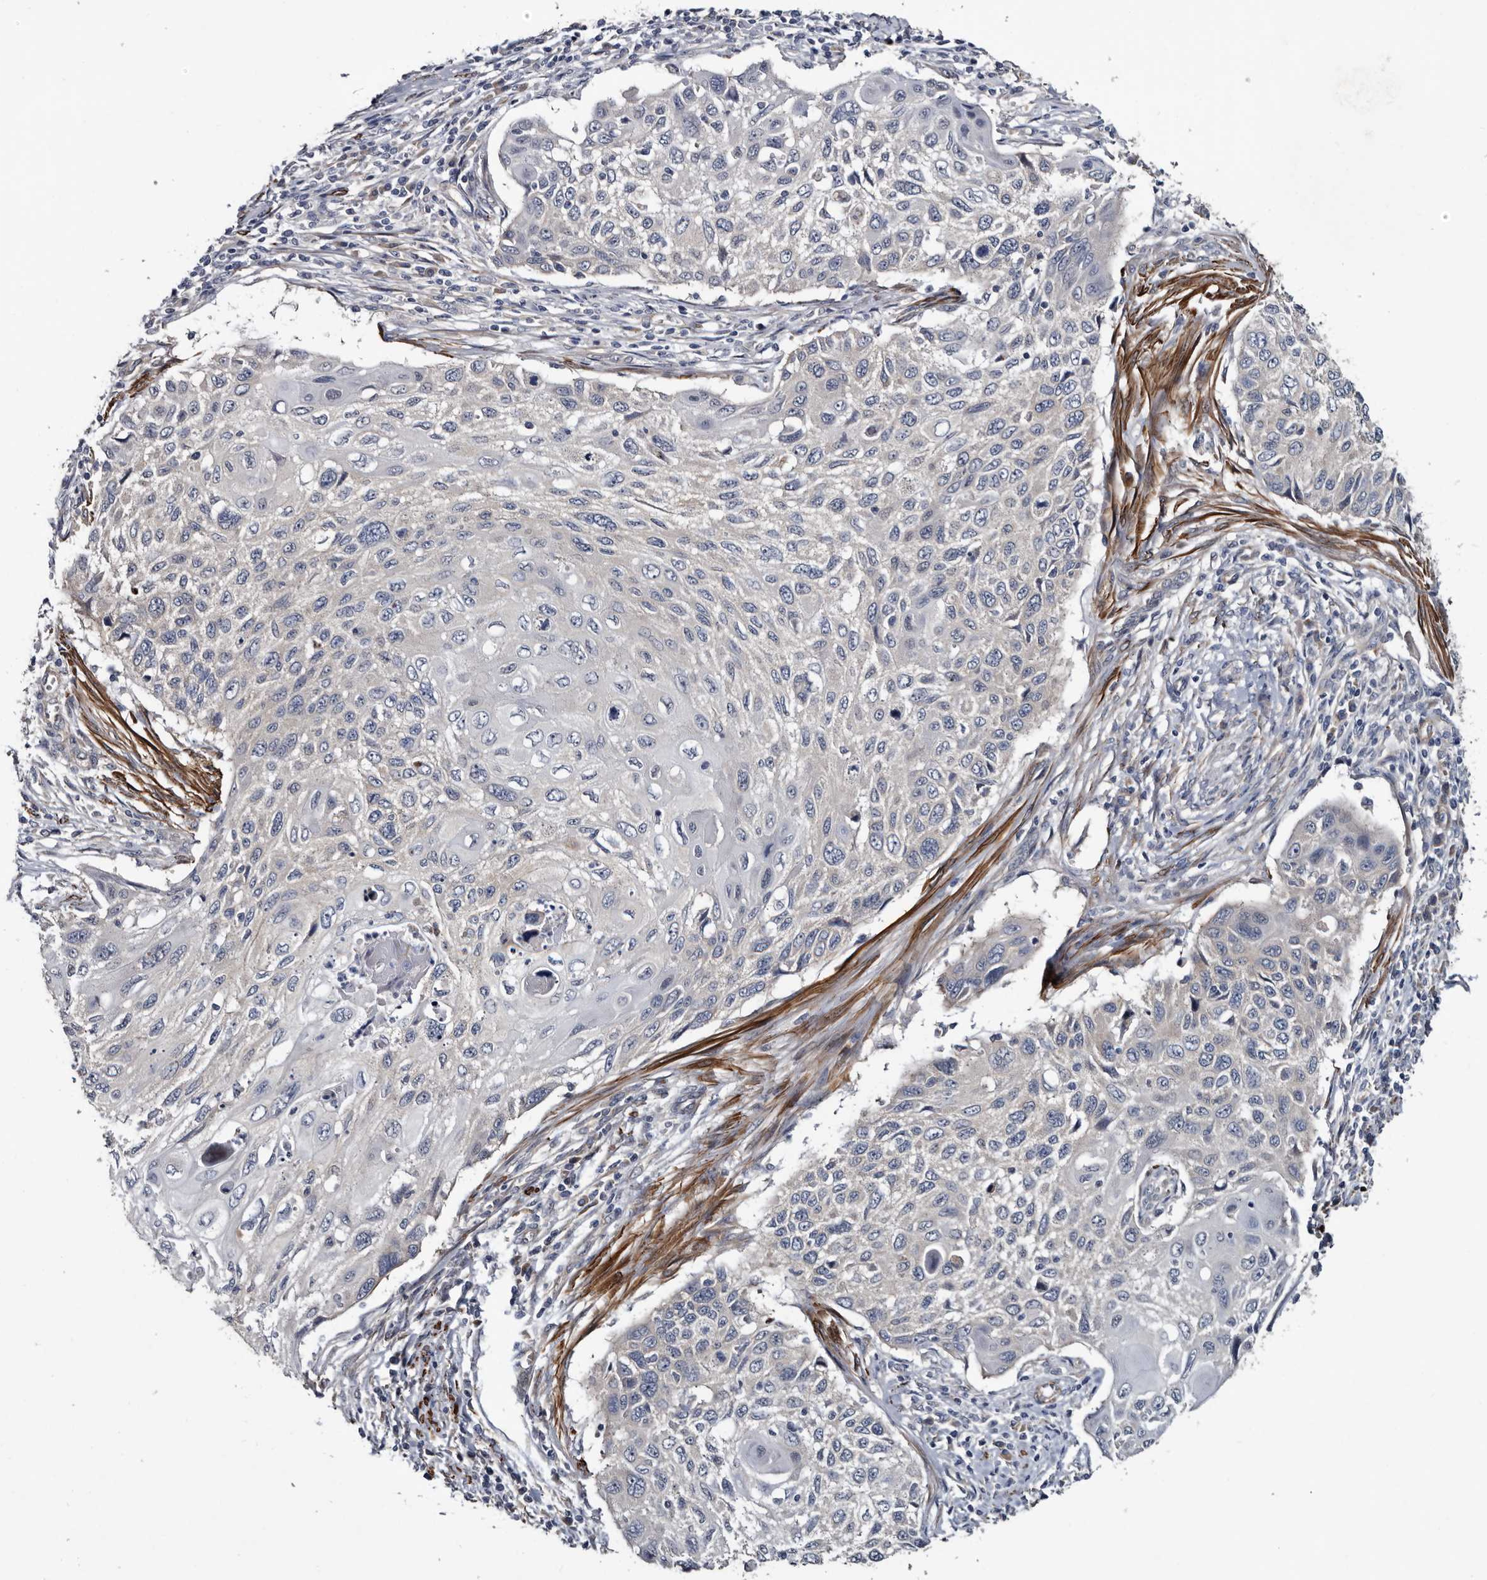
{"staining": {"intensity": "negative", "quantity": "none", "location": "none"}, "tissue": "cervical cancer", "cell_type": "Tumor cells", "image_type": "cancer", "snomed": [{"axis": "morphology", "description": "Squamous cell carcinoma, NOS"}, {"axis": "topography", "description": "Cervix"}], "caption": "Tumor cells show no significant expression in squamous cell carcinoma (cervical).", "gene": "IARS1", "patient": {"sex": "female", "age": 70}}